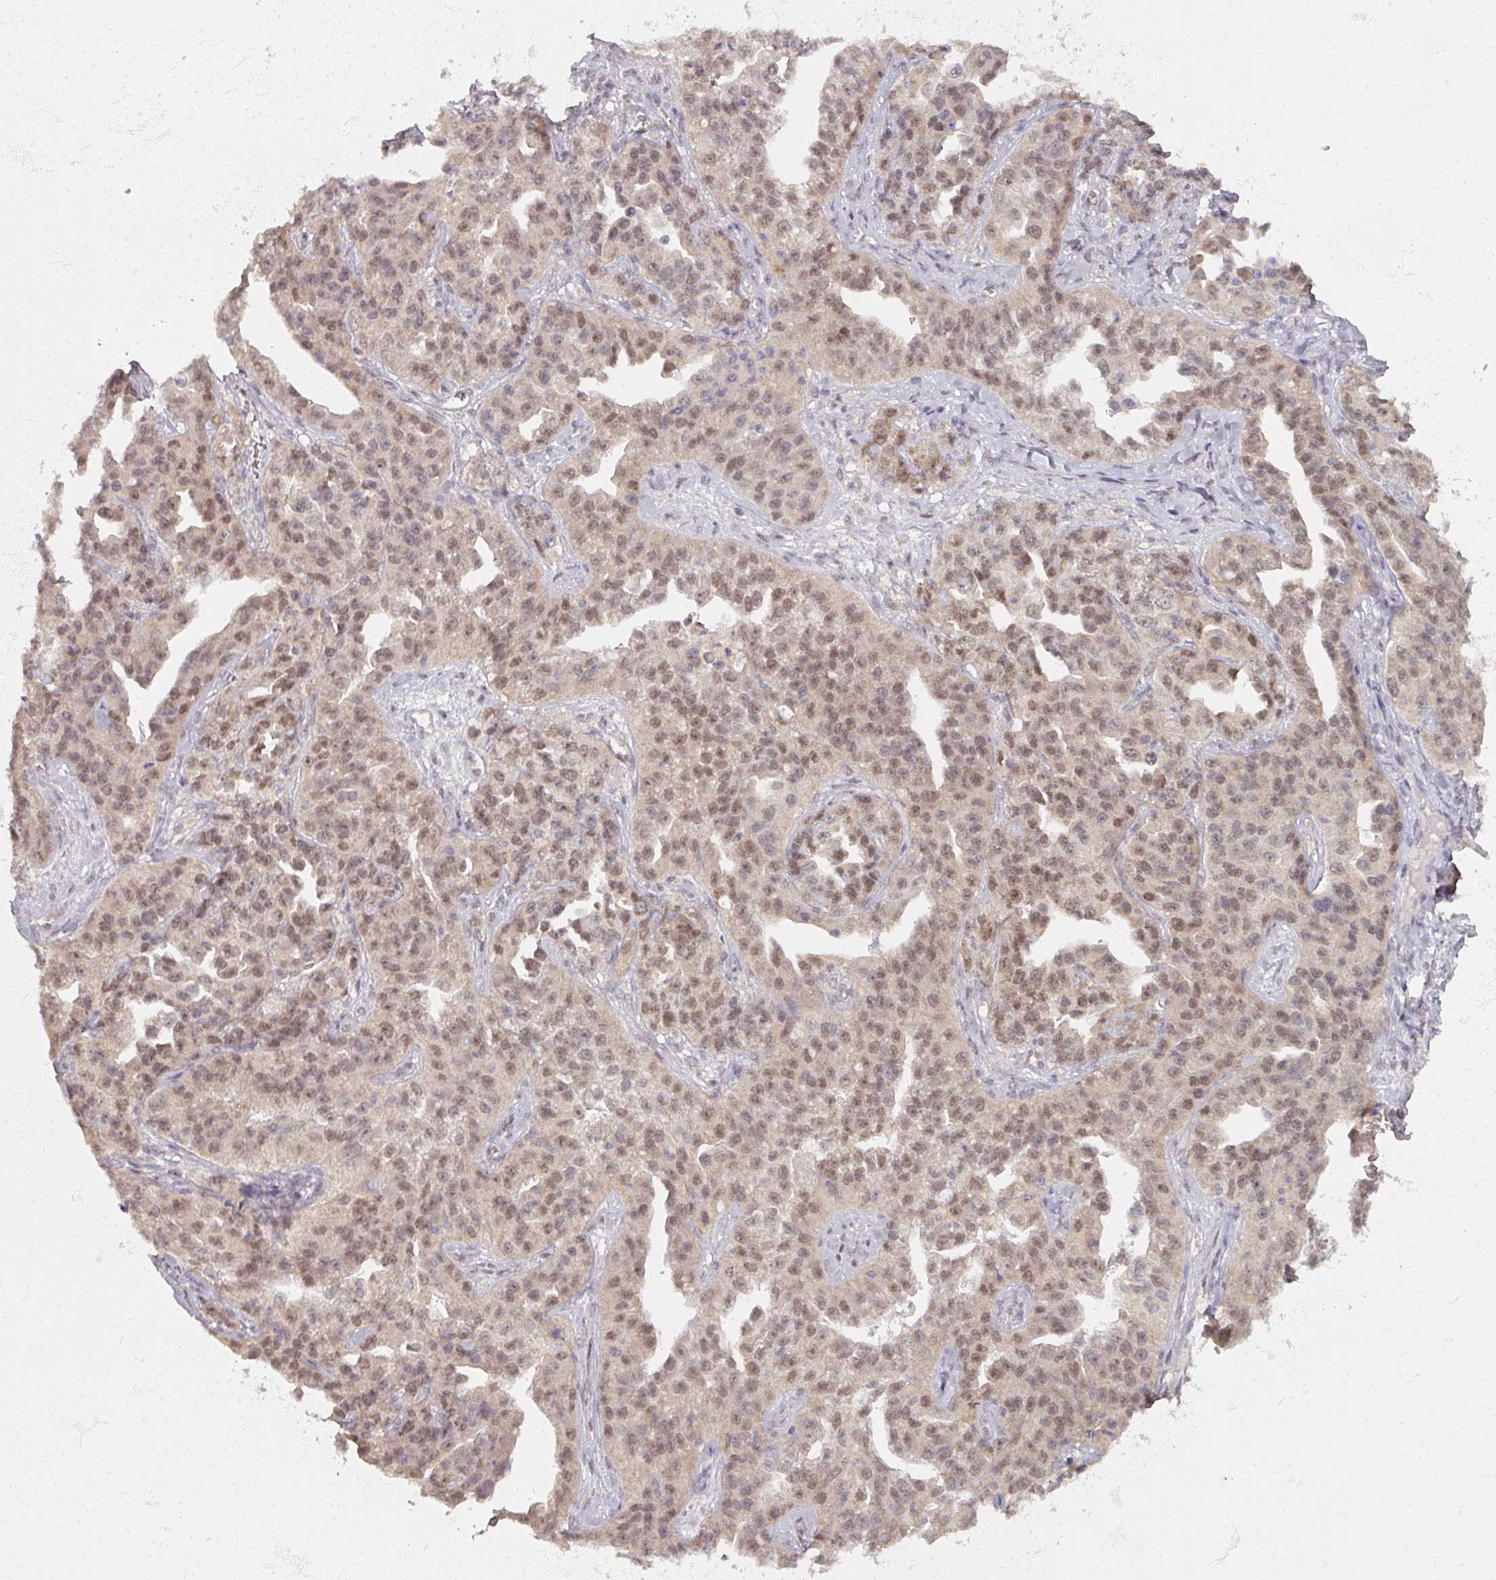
{"staining": {"intensity": "weak", "quantity": "25%-75%", "location": "nuclear"}, "tissue": "ovarian cancer", "cell_type": "Tumor cells", "image_type": "cancer", "snomed": [{"axis": "morphology", "description": "Cystadenocarcinoma, serous, NOS"}, {"axis": "topography", "description": "Ovary"}], "caption": "Immunohistochemical staining of ovarian cancer reveals weak nuclear protein staining in approximately 25%-75% of tumor cells.", "gene": "SOX11", "patient": {"sex": "female", "age": 75}}